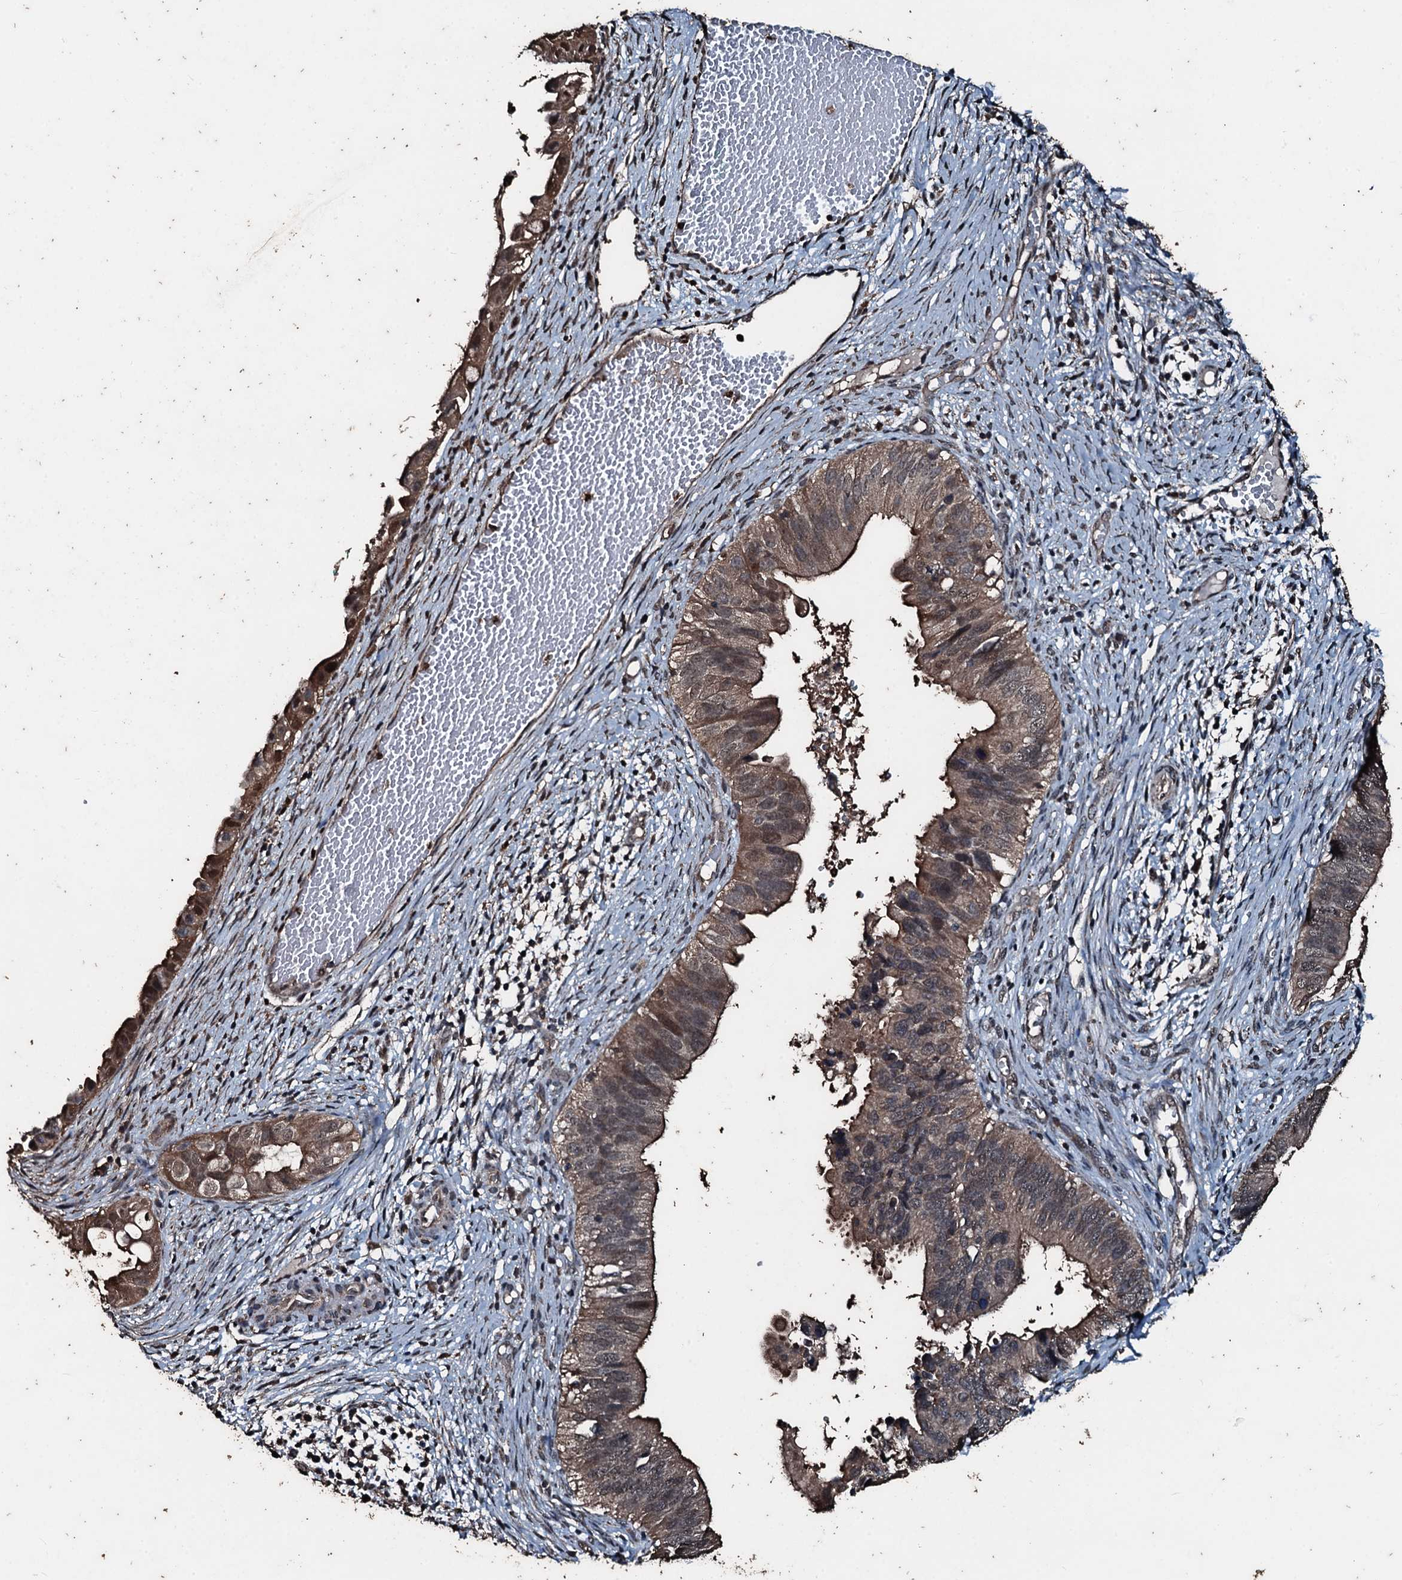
{"staining": {"intensity": "weak", "quantity": ">75%", "location": "cytoplasmic/membranous"}, "tissue": "cervical cancer", "cell_type": "Tumor cells", "image_type": "cancer", "snomed": [{"axis": "morphology", "description": "Adenocarcinoma, NOS"}, {"axis": "topography", "description": "Cervix"}], "caption": "The photomicrograph demonstrates staining of adenocarcinoma (cervical), revealing weak cytoplasmic/membranous protein positivity (brown color) within tumor cells.", "gene": "FAAP24", "patient": {"sex": "female", "age": 42}}